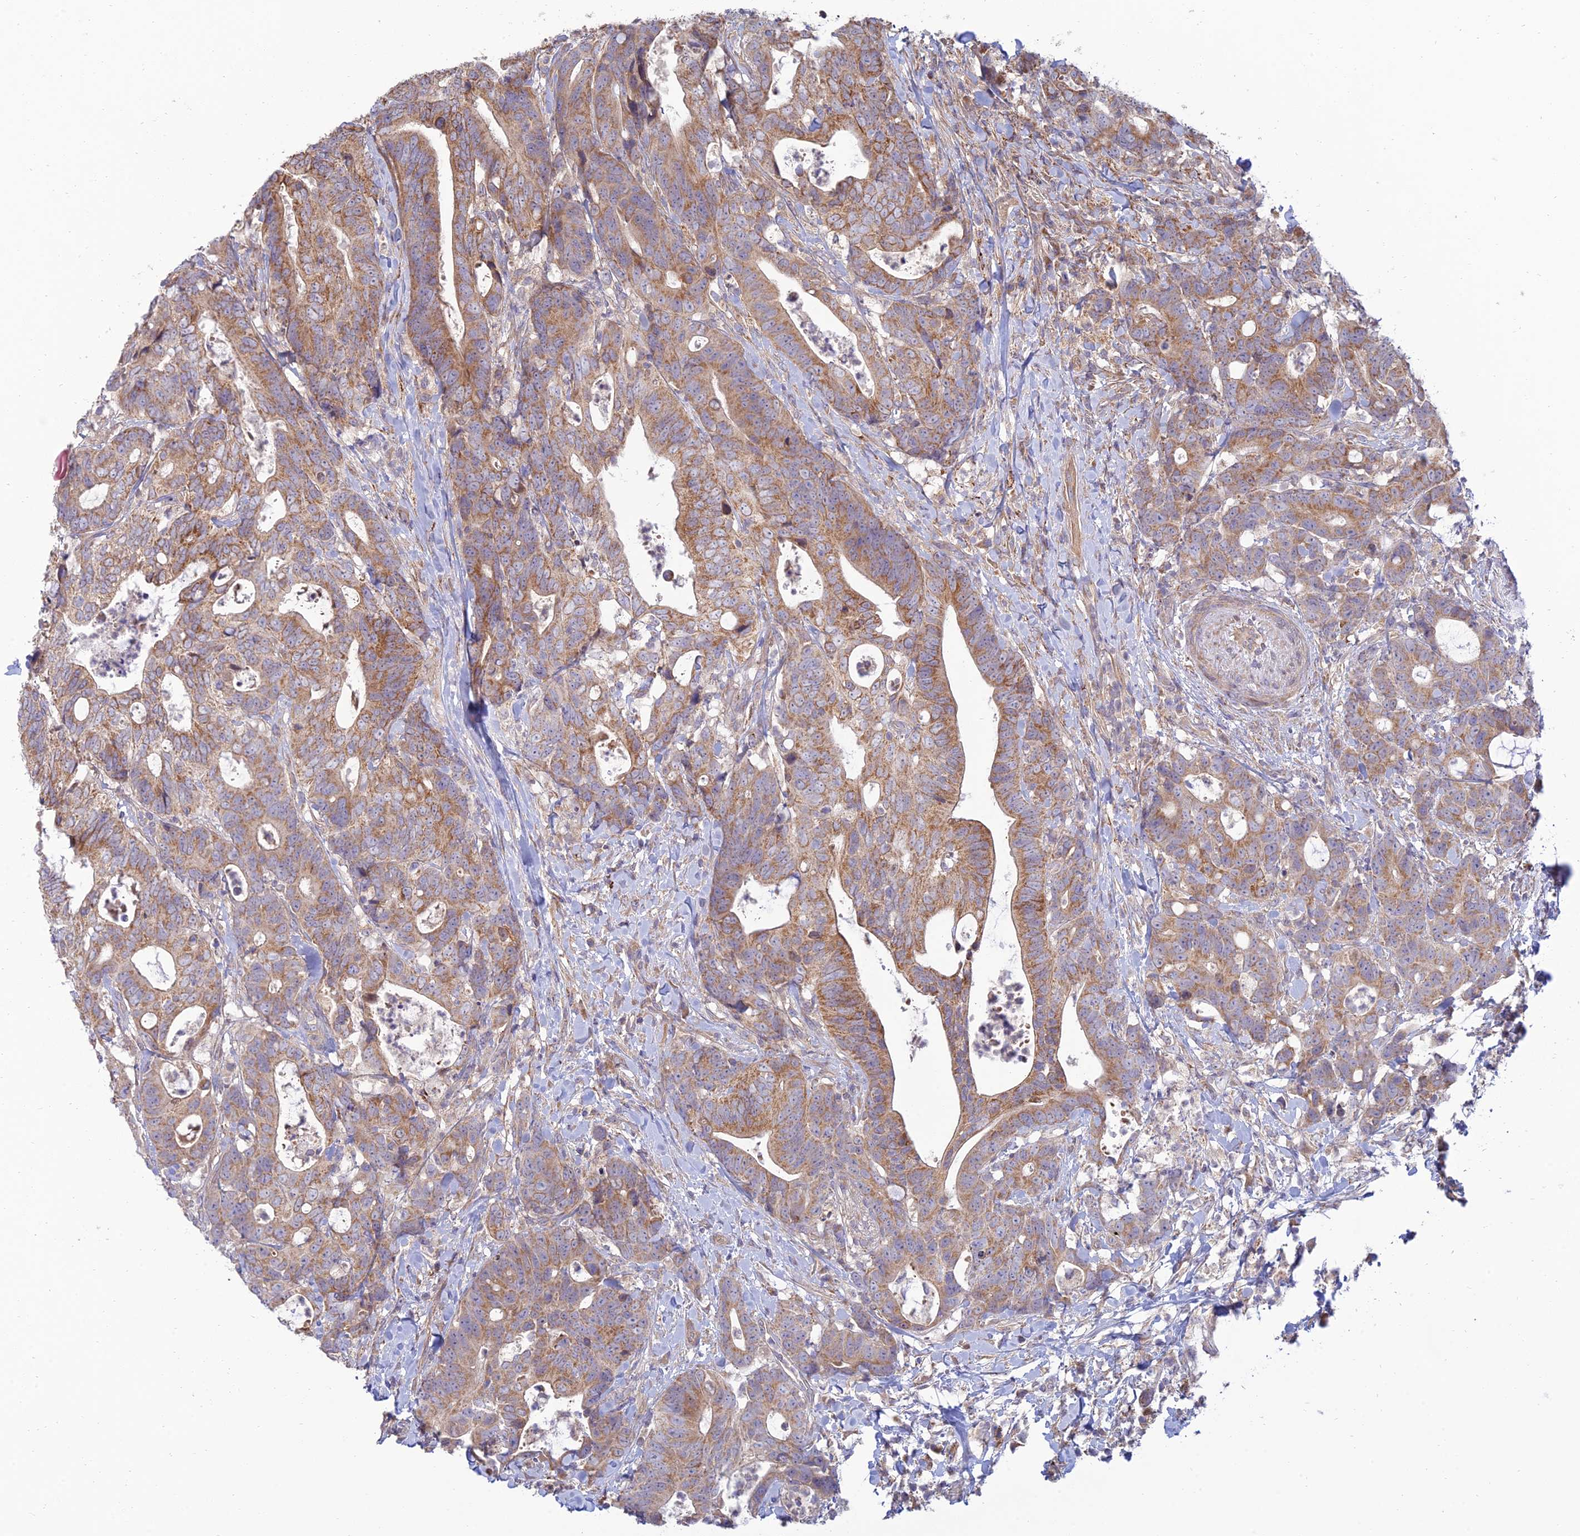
{"staining": {"intensity": "moderate", "quantity": ">75%", "location": "cytoplasmic/membranous"}, "tissue": "colorectal cancer", "cell_type": "Tumor cells", "image_type": "cancer", "snomed": [{"axis": "morphology", "description": "Adenocarcinoma, NOS"}, {"axis": "topography", "description": "Colon"}], "caption": "Immunohistochemical staining of human adenocarcinoma (colorectal) demonstrates medium levels of moderate cytoplasmic/membranous protein expression in about >75% of tumor cells. The staining was performed using DAB to visualize the protein expression in brown, while the nuclei were stained in blue with hematoxylin (Magnification: 20x).", "gene": "C3orf20", "patient": {"sex": "female", "age": 82}}